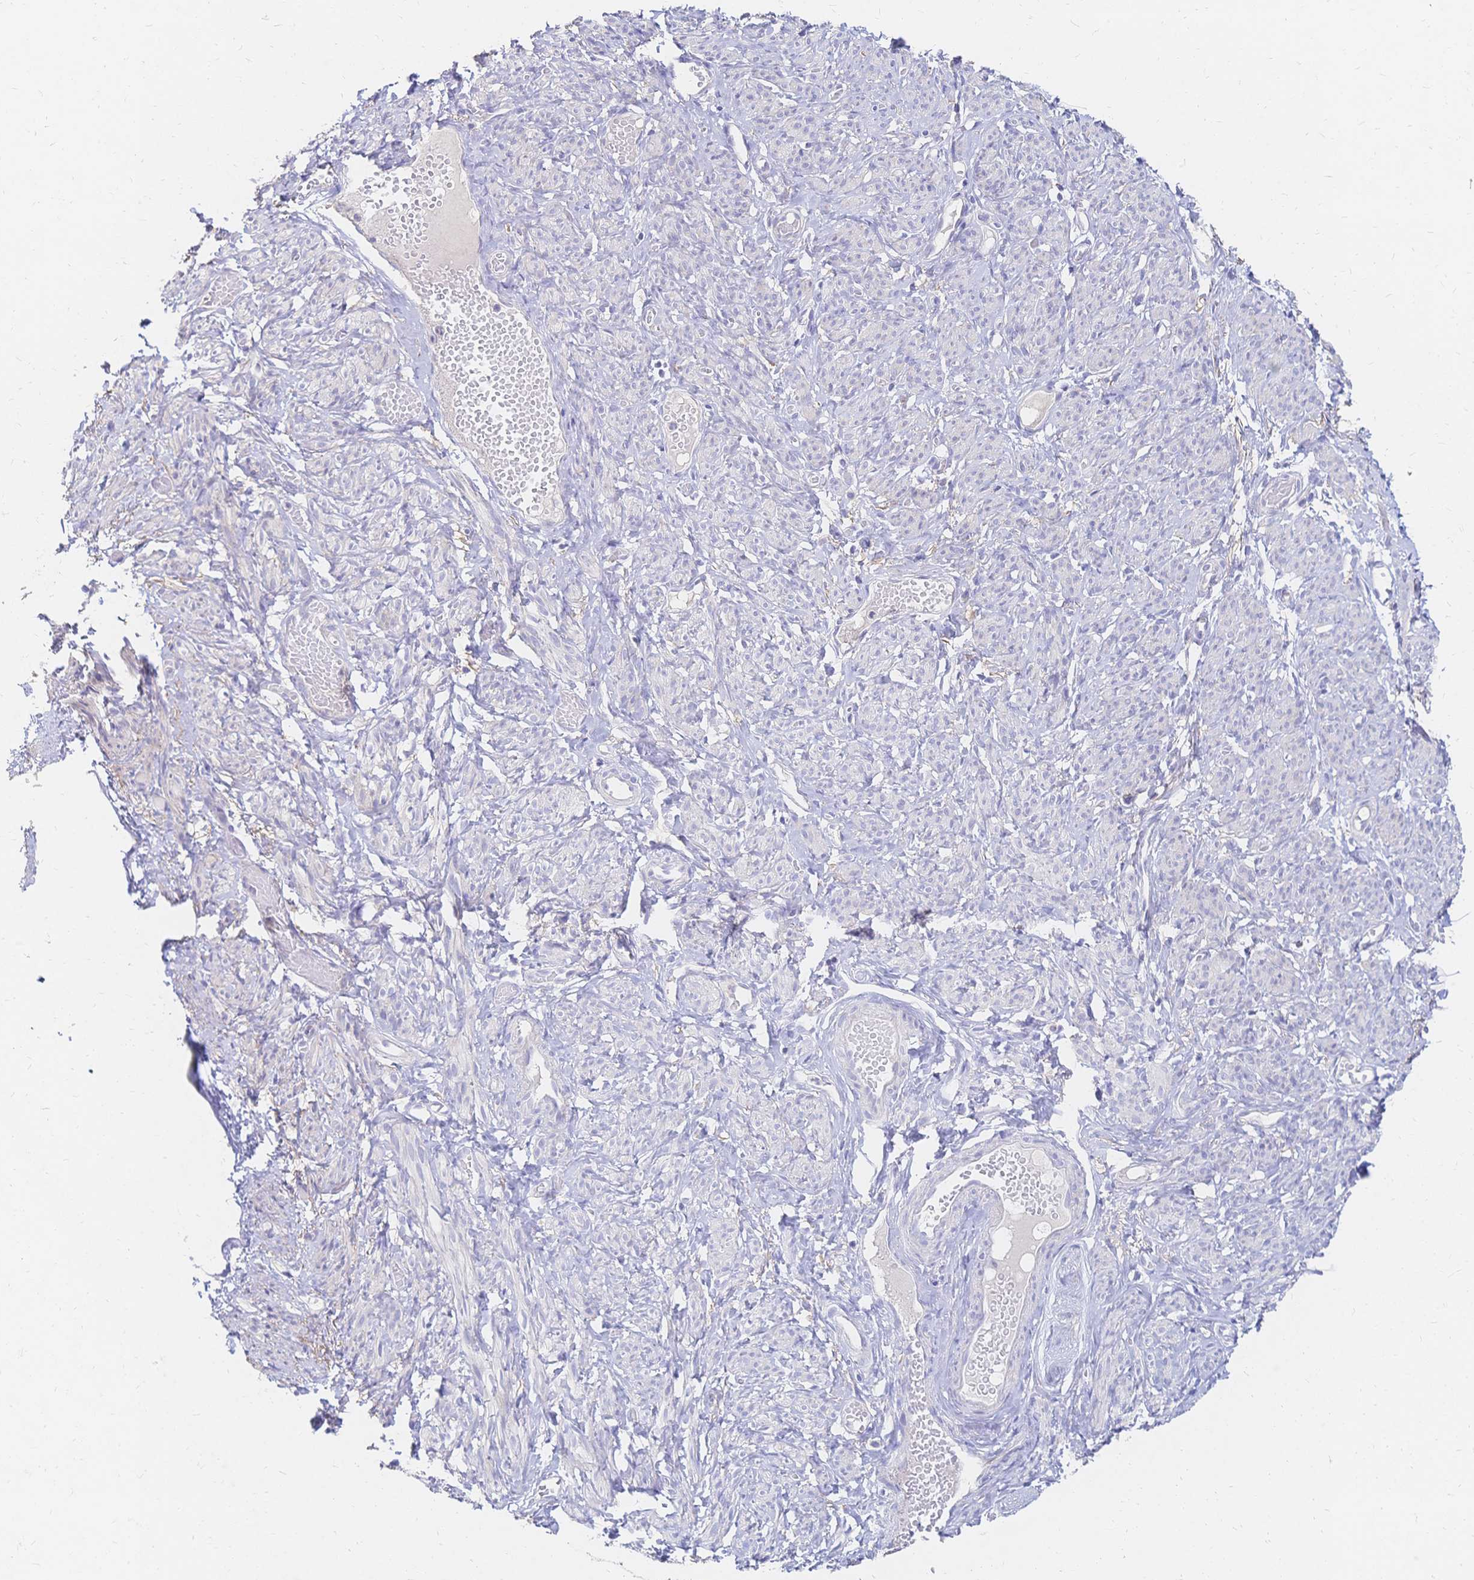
{"staining": {"intensity": "negative", "quantity": "none", "location": "none"}, "tissue": "smooth muscle", "cell_type": "Smooth muscle cells", "image_type": "normal", "snomed": [{"axis": "morphology", "description": "Normal tissue, NOS"}, {"axis": "topography", "description": "Smooth muscle"}], "caption": "This is a image of IHC staining of unremarkable smooth muscle, which shows no expression in smooth muscle cells.", "gene": "VWC2L", "patient": {"sex": "female", "age": 65}}